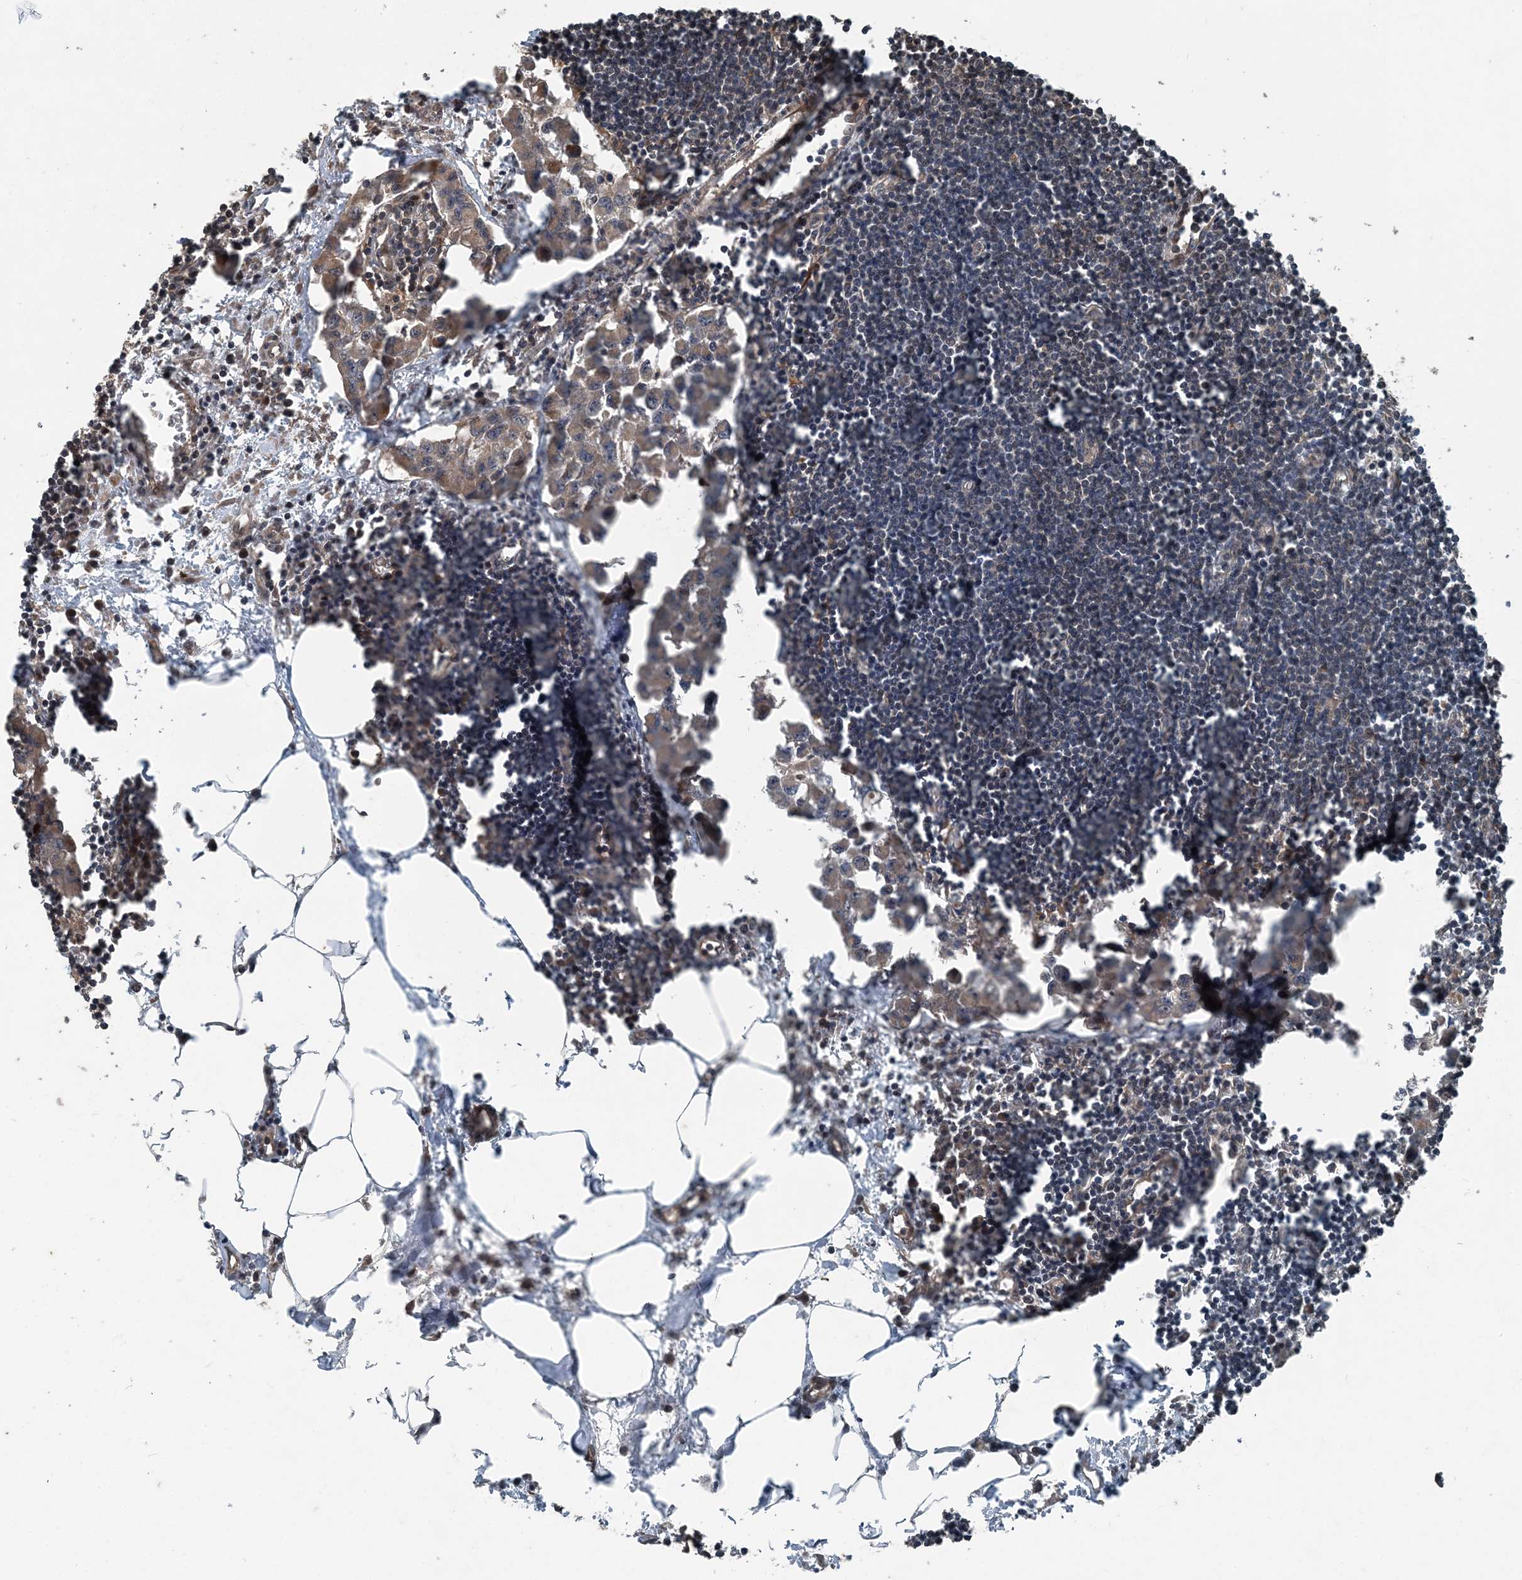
{"staining": {"intensity": "weak", "quantity": "<25%", "location": "cytoplasmic/membranous"}, "tissue": "lymph node", "cell_type": "Non-germinal center cells", "image_type": "normal", "snomed": [{"axis": "morphology", "description": "Normal tissue, NOS"}, {"axis": "morphology", "description": "Malignant melanoma, Metastatic site"}, {"axis": "topography", "description": "Lymph node"}], "caption": "Immunohistochemical staining of benign lymph node reveals no significant positivity in non-germinal center cells. (DAB (3,3'-diaminobenzidine) IHC with hematoxylin counter stain).", "gene": "CFL1", "patient": {"sex": "male", "age": 41}}